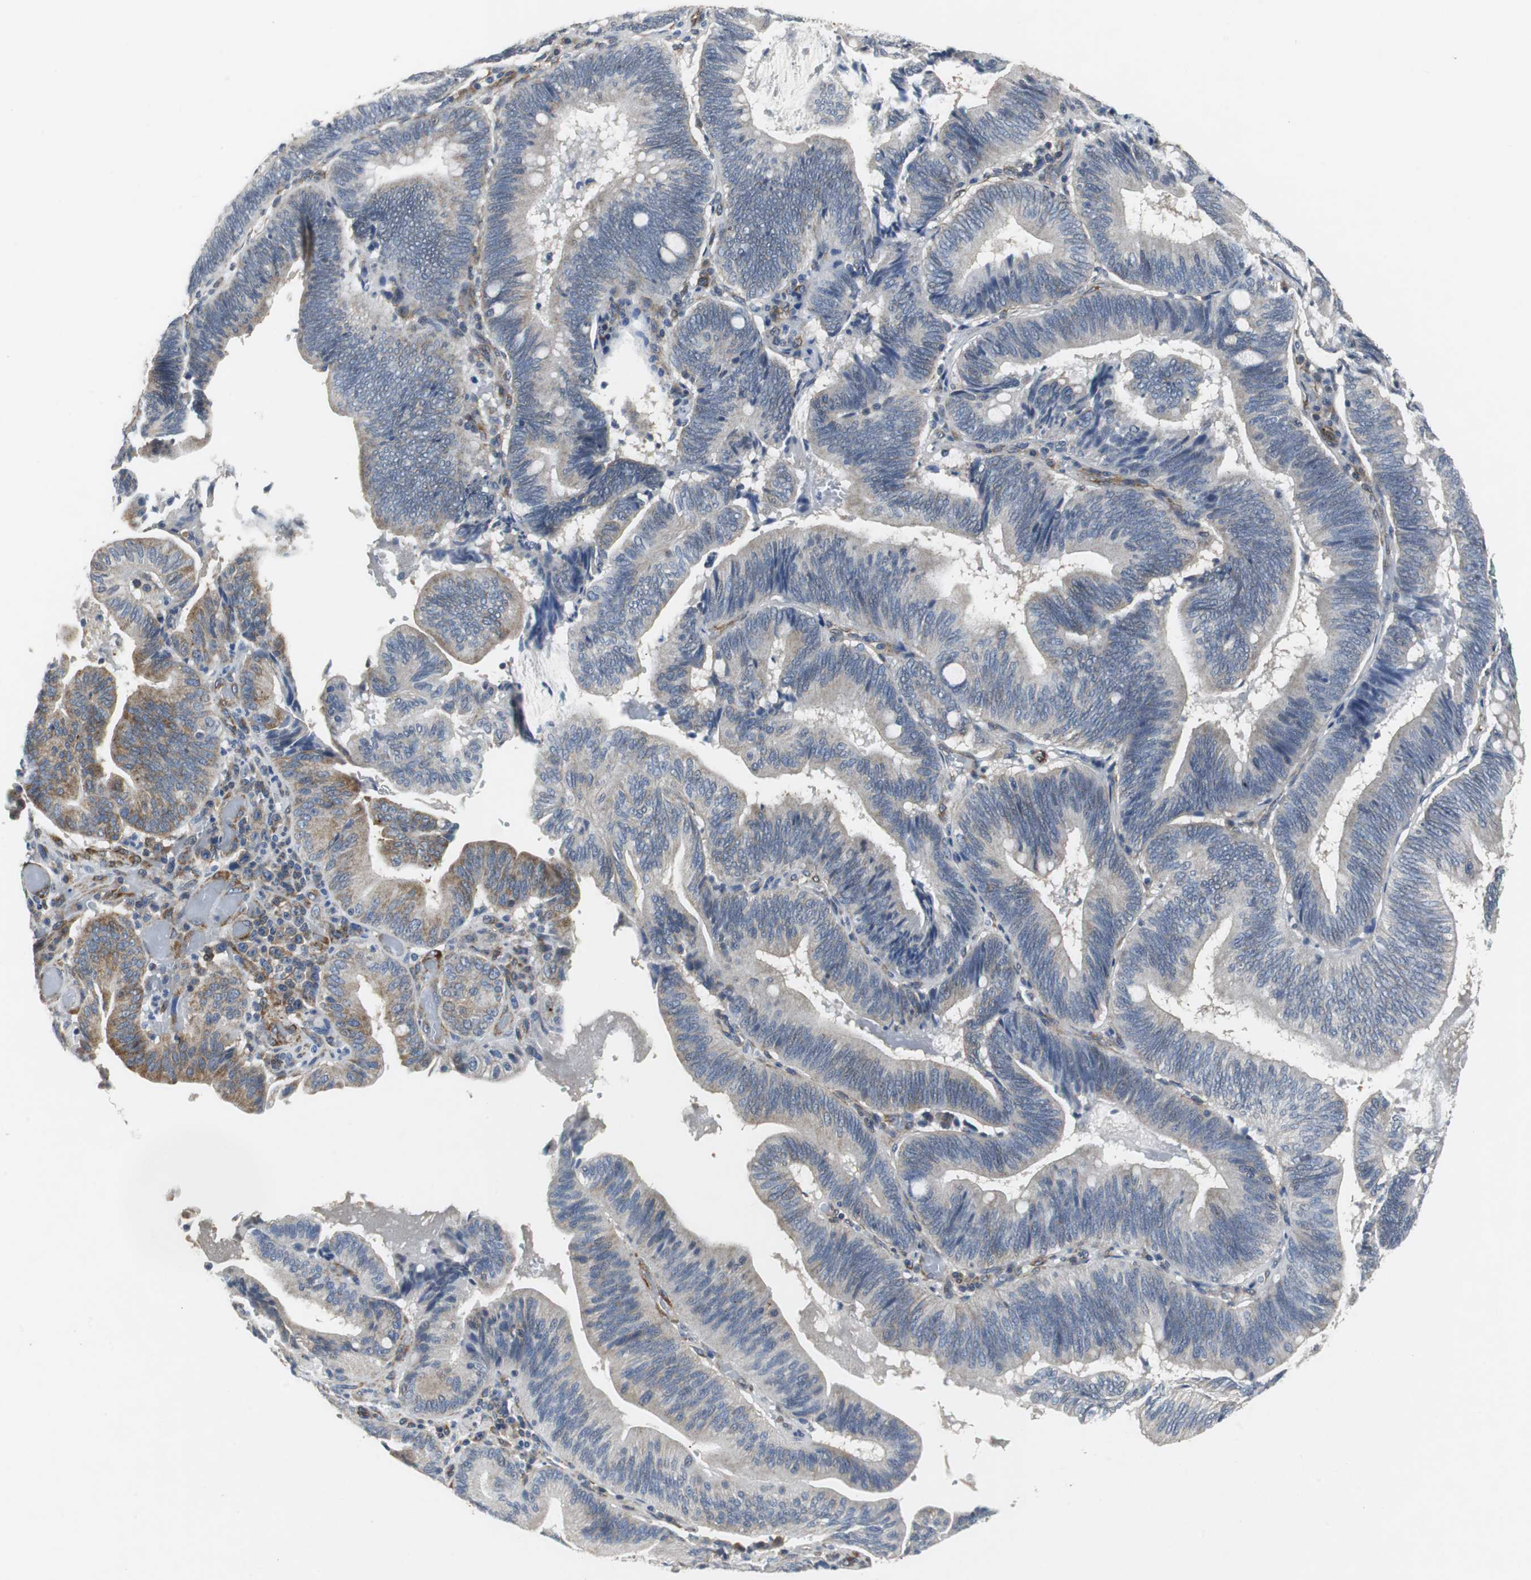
{"staining": {"intensity": "weak", "quantity": ">75%", "location": "cytoplasmic/membranous"}, "tissue": "pancreatic cancer", "cell_type": "Tumor cells", "image_type": "cancer", "snomed": [{"axis": "morphology", "description": "Adenocarcinoma, NOS"}, {"axis": "topography", "description": "Pancreas"}], "caption": "Human adenocarcinoma (pancreatic) stained for a protein (brown) reveals weak cytoplasmic/membranous positive positivity in approximately >75% of tumor cells.", "gene": "ISCU", "patient": {"sex": "male", "age": 82}}